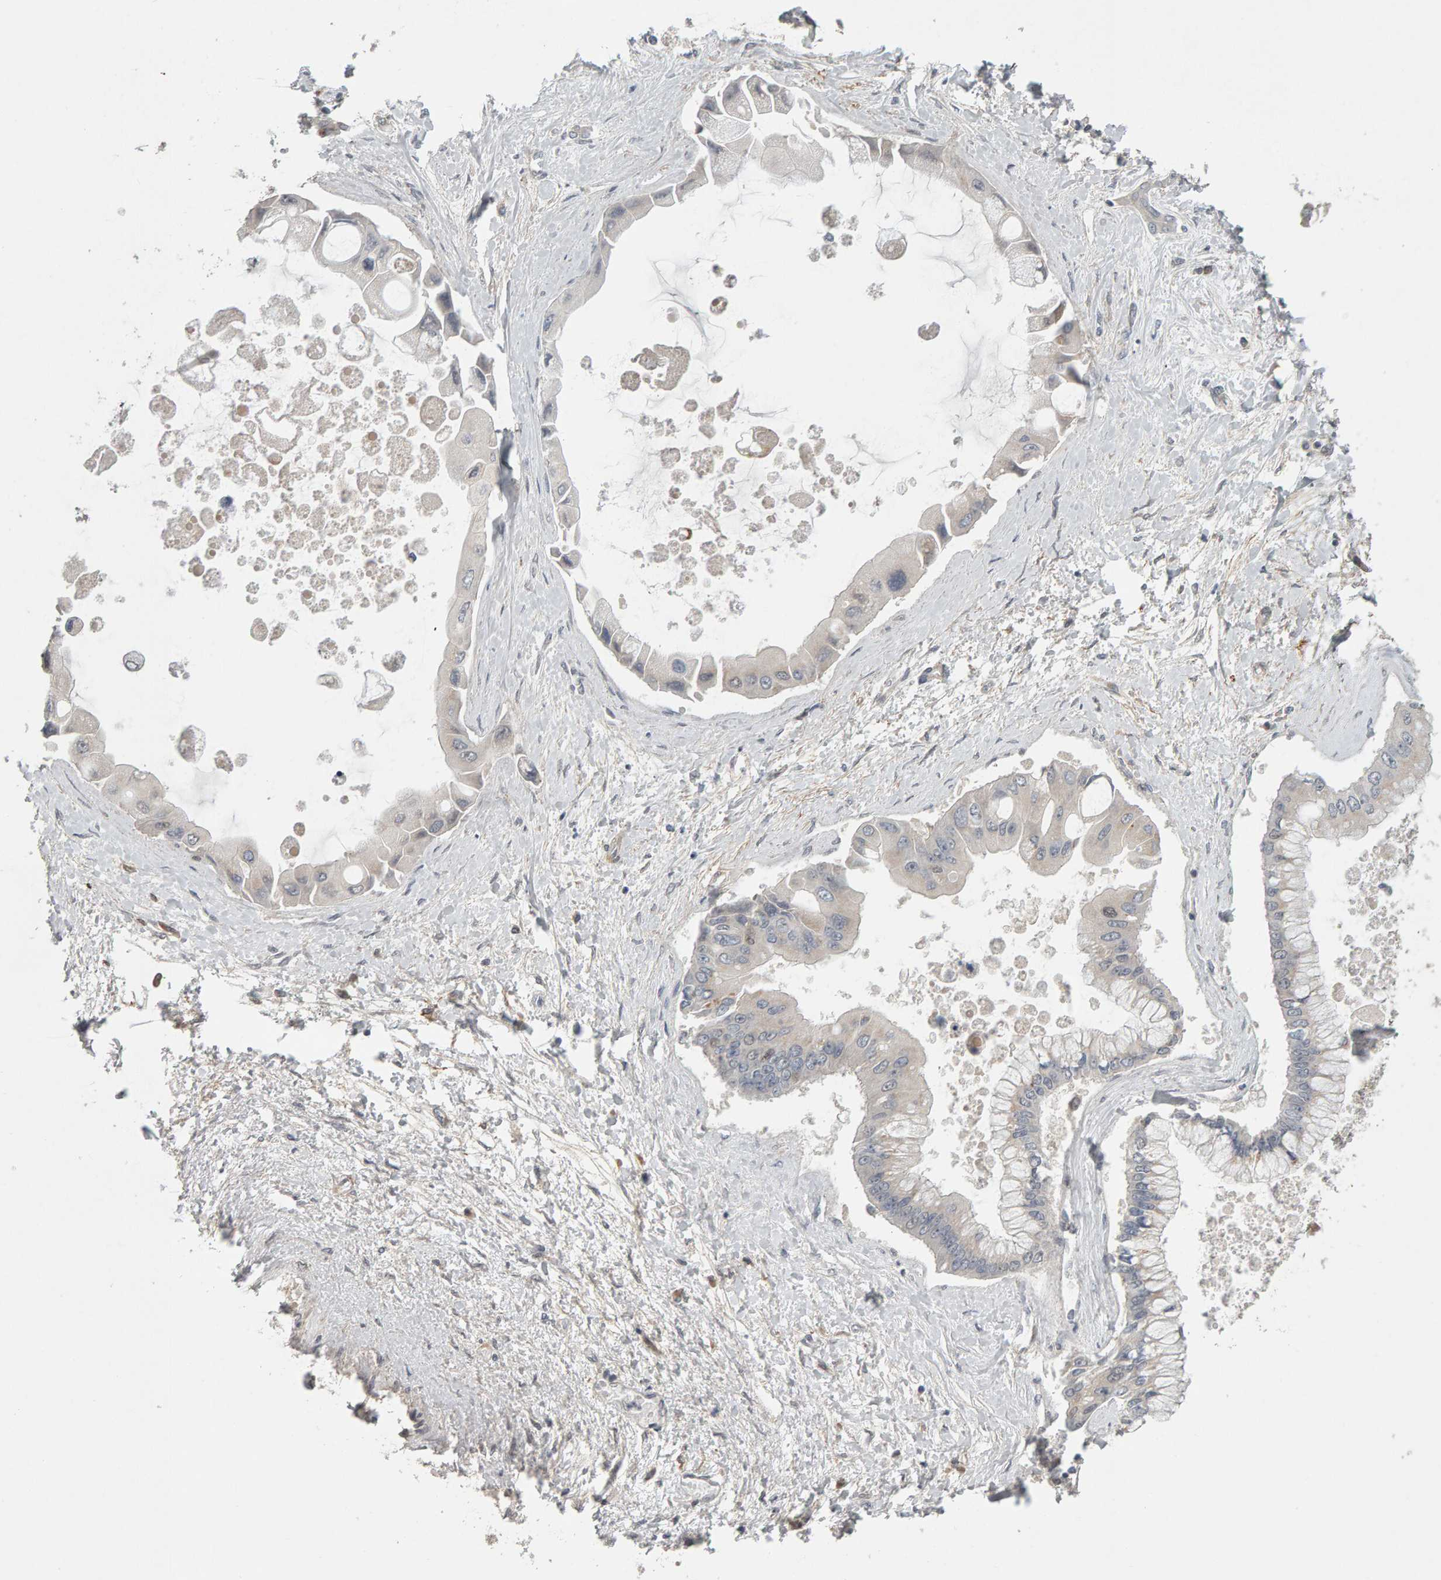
{"staining": {"intensity": "negative", "quantity": "none", "location": "none"}, "tissue": "liver cancer", "cell_type": "Tumor cells", "image_type": "cancer", "snomed": [{"axis": "morphology", "description": "Cholangiocarcinoma"}, {"axis": "topography", "description": "Liver"}], "caption": "A high-resolution image shows immunohistochemistry (IHC) staining of liver cancer (cholangiocarcinoma), which exhibits no significant expression in tumor cells. (DAB (3,3'-diaminobenzidine) immunohistochemistry, high magnification).", "gene": "CDCA5", "patient": {"sex": "male", "age": 50}}